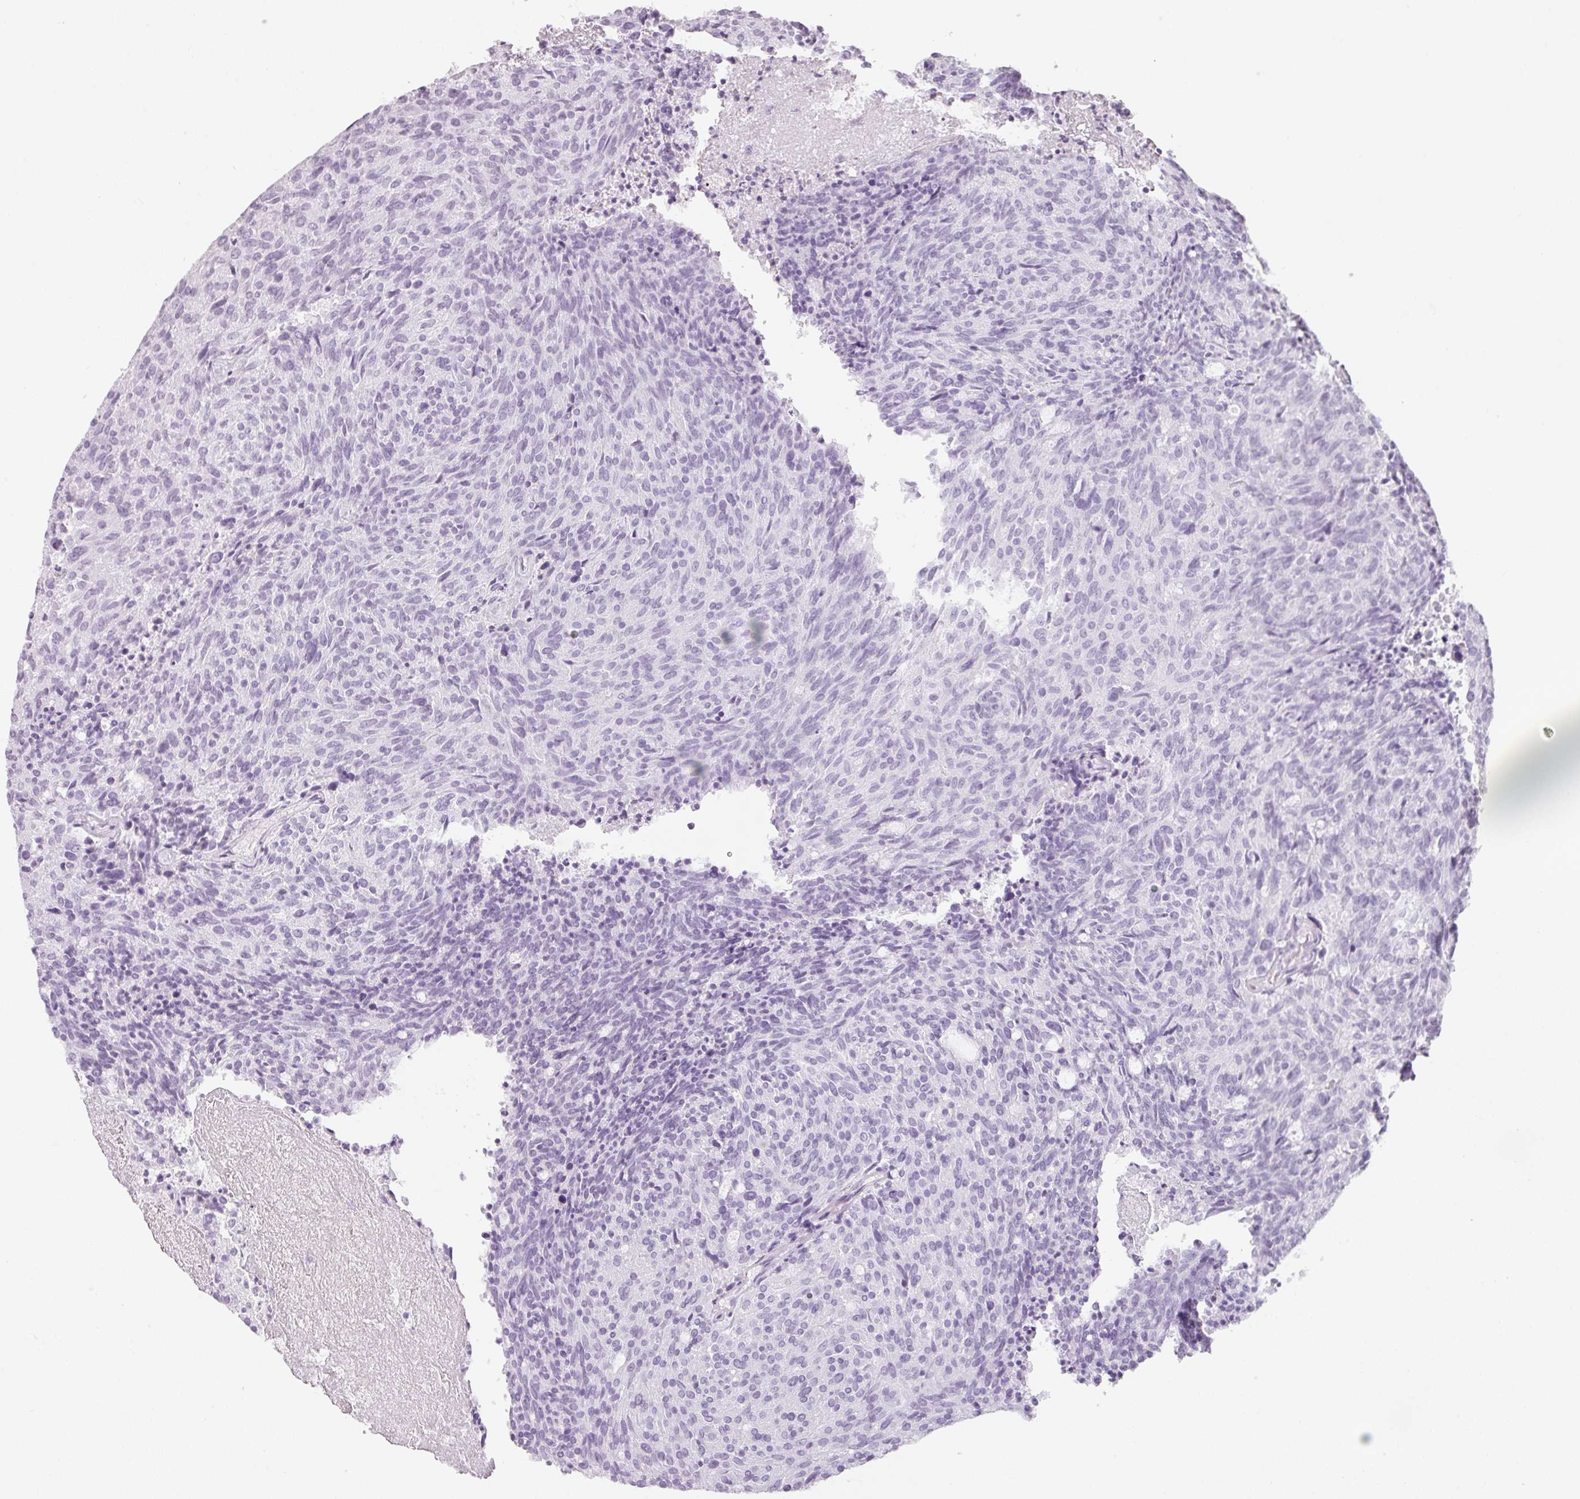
{"staining": {"intensity": "negative", "quantity": "none", "location": "none"}, "tissue": "carcinoid", "cell_type": "Tumor cells", "image_type": "cancer", "snomed": [{"axis": "morphology", "description": "Carcinoid, malignant, NOS"}, {"axis": "topography", "description": "Pancreas"}], "caption": "An immunohistochemistry (IHC) photomicrograph of carcinoid (malignant) is shown. There is no staining in tumor cells of carcinoid (malignant). (Brightfield microscopy of DAB immunohistochemistry at high magnification).", "gene": "TMEM42", "patient": {"sex": "female", "age": 54}}